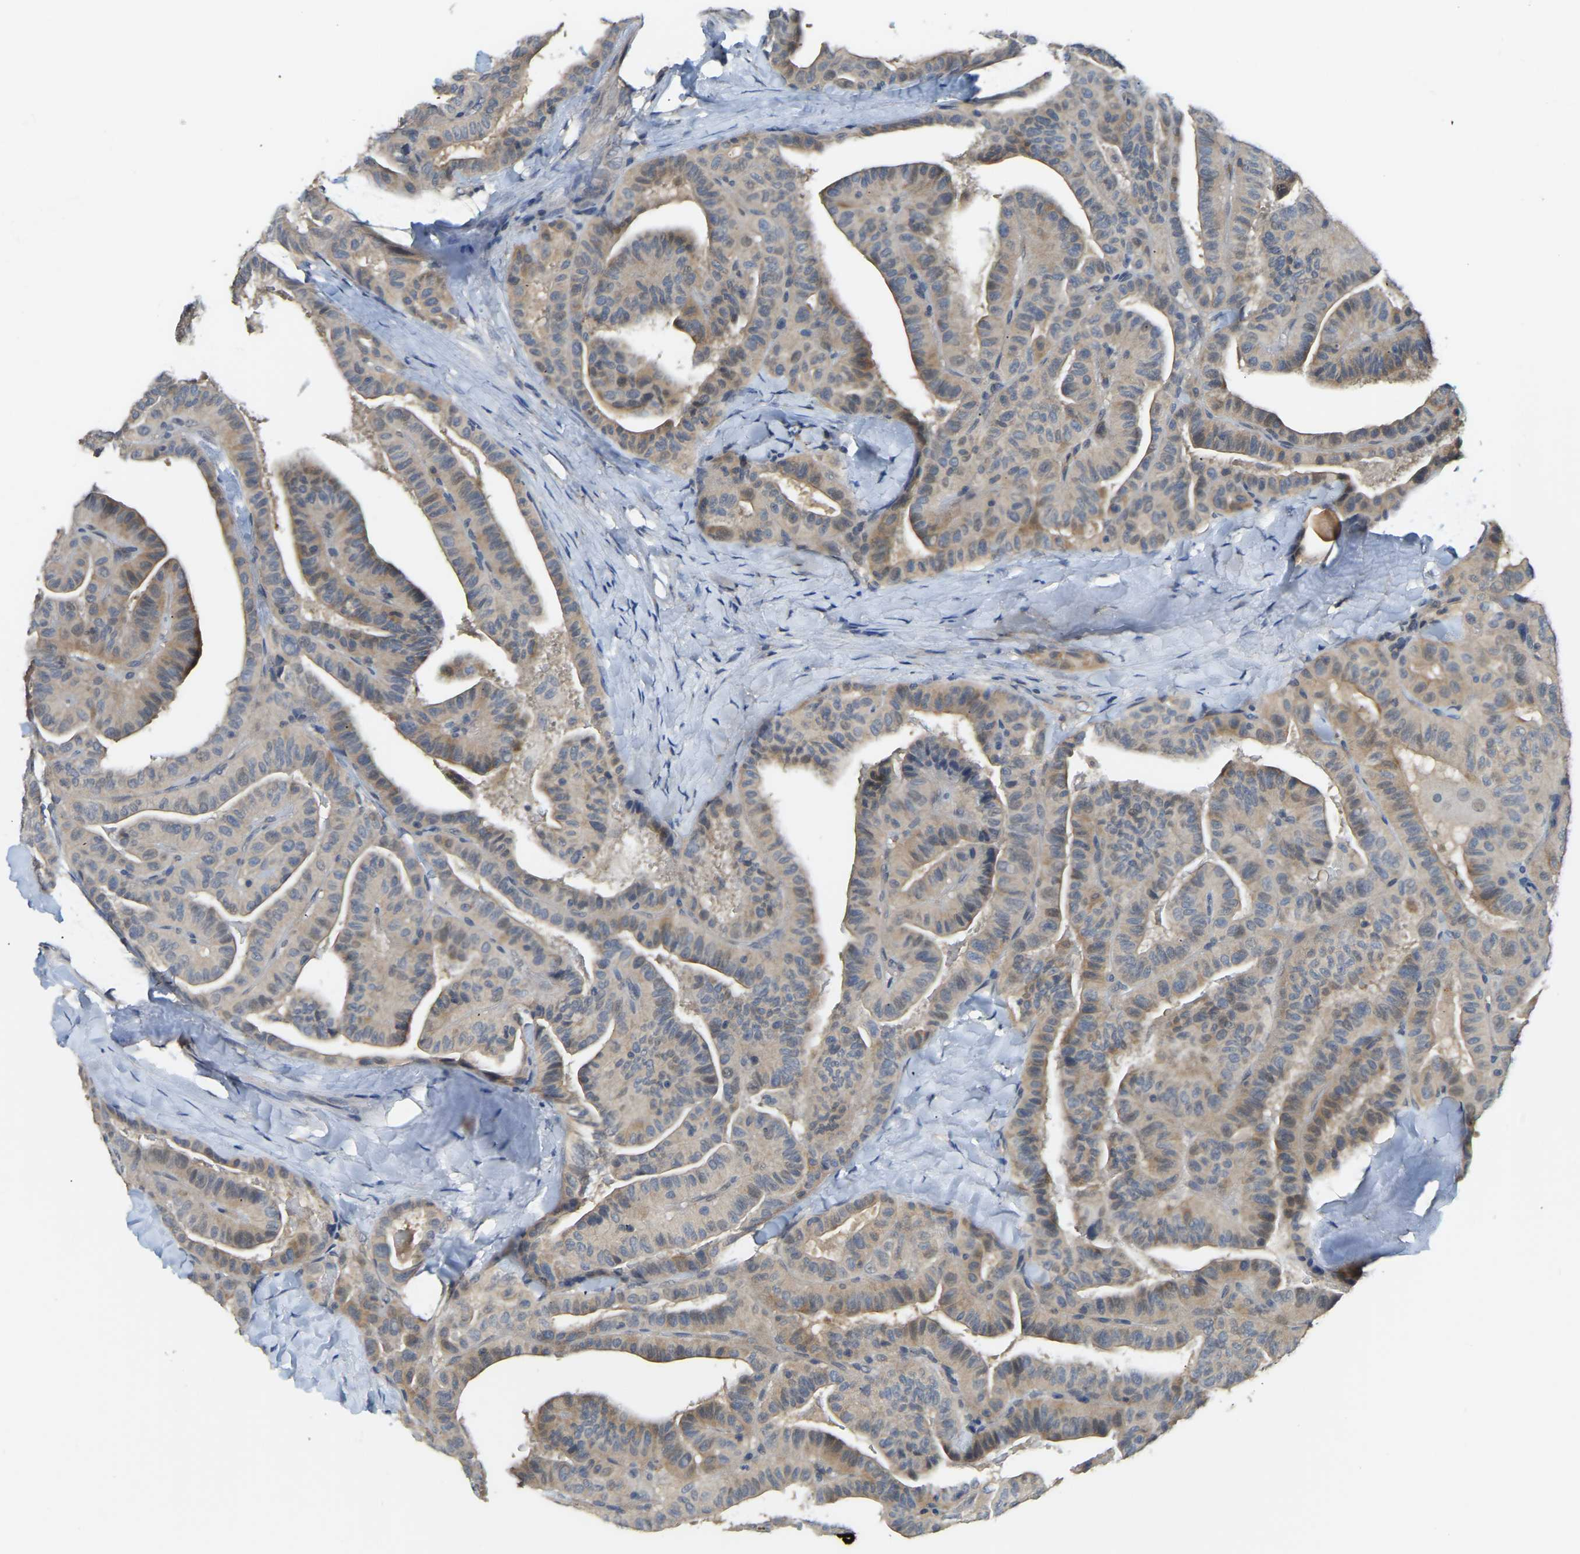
{"staining": {"intensity": "weak", "quantity": "<25%", "location": "cytoplasmic/membranous"}, "tissue": "thyroid cancer", "cell_type": "Tumor cells", "image_type": "cancer", "snomed": [{"axis": "morphology", "description": "Papillary adenocarcinoma, NOS"}, {"axis": "topography", "description": "Thyroid gland"}], "caption": "This image is of papillary adenocarcinoma (thyroid) stained with immunohistochemistry (IHC) to label a protein in brown with the nuclei are counter-stained blue. There is no positivity in tumor cells.", "gene": "AHNAK", "patient": {"sex": "male", "age": 77}}